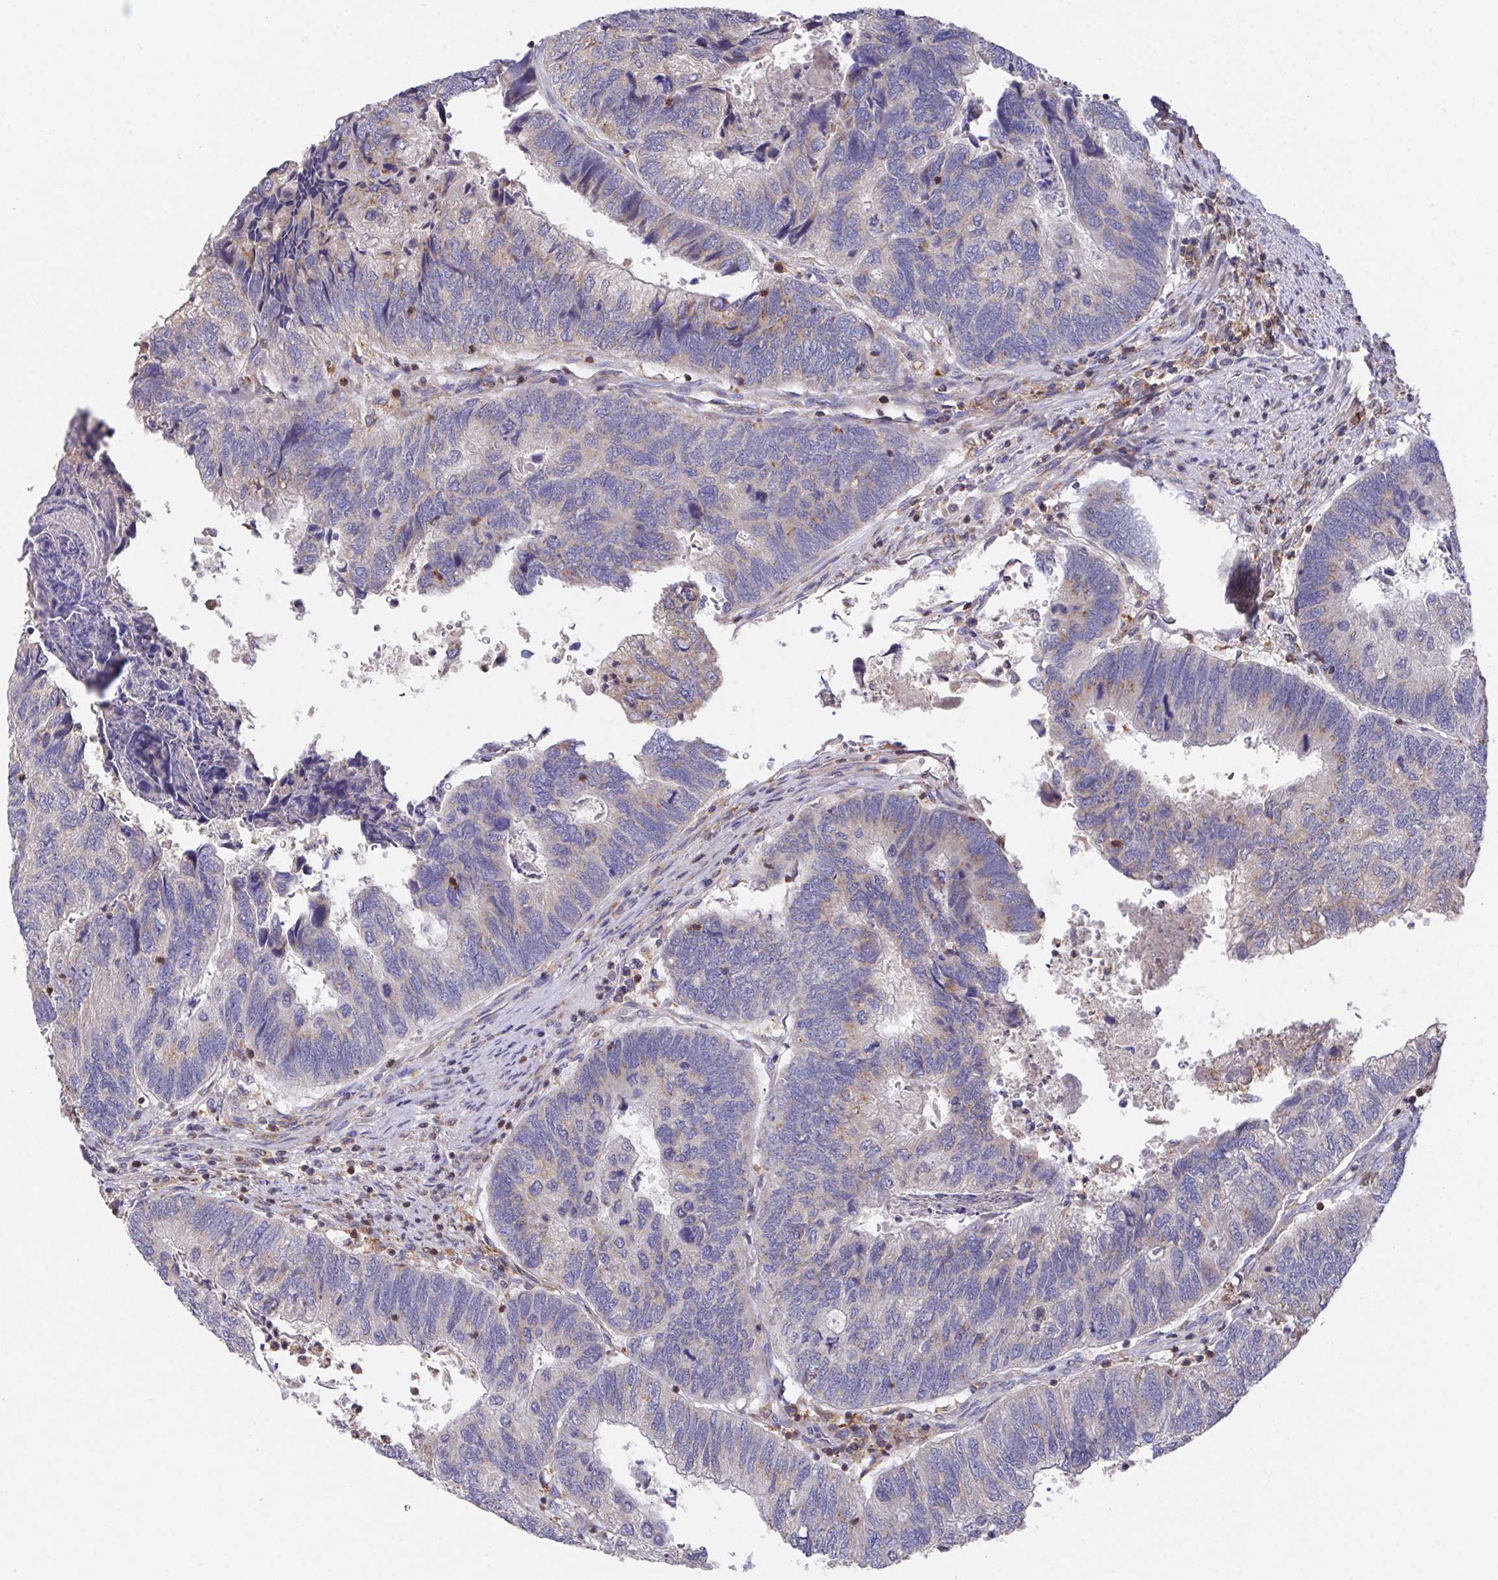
{"staining": {"intensity": "negative", "quantity": "none", "location": "none"}, "tissue": "colorectal cancer", "cell_type": "Tumor cells", "image_type": "cancer", "snomed": [{"axis": "morphology", "description": "Adenocarcinoma, NOS"}, {"axis": "topography", "description": "Colon"}], "caption": "Immunohistochemical staining of adenocarcinoma (colorectal) reveals no significant expression in tumor cells.", "gene": "FAM241A", "patient": {"sex": "female", "age": 67}}